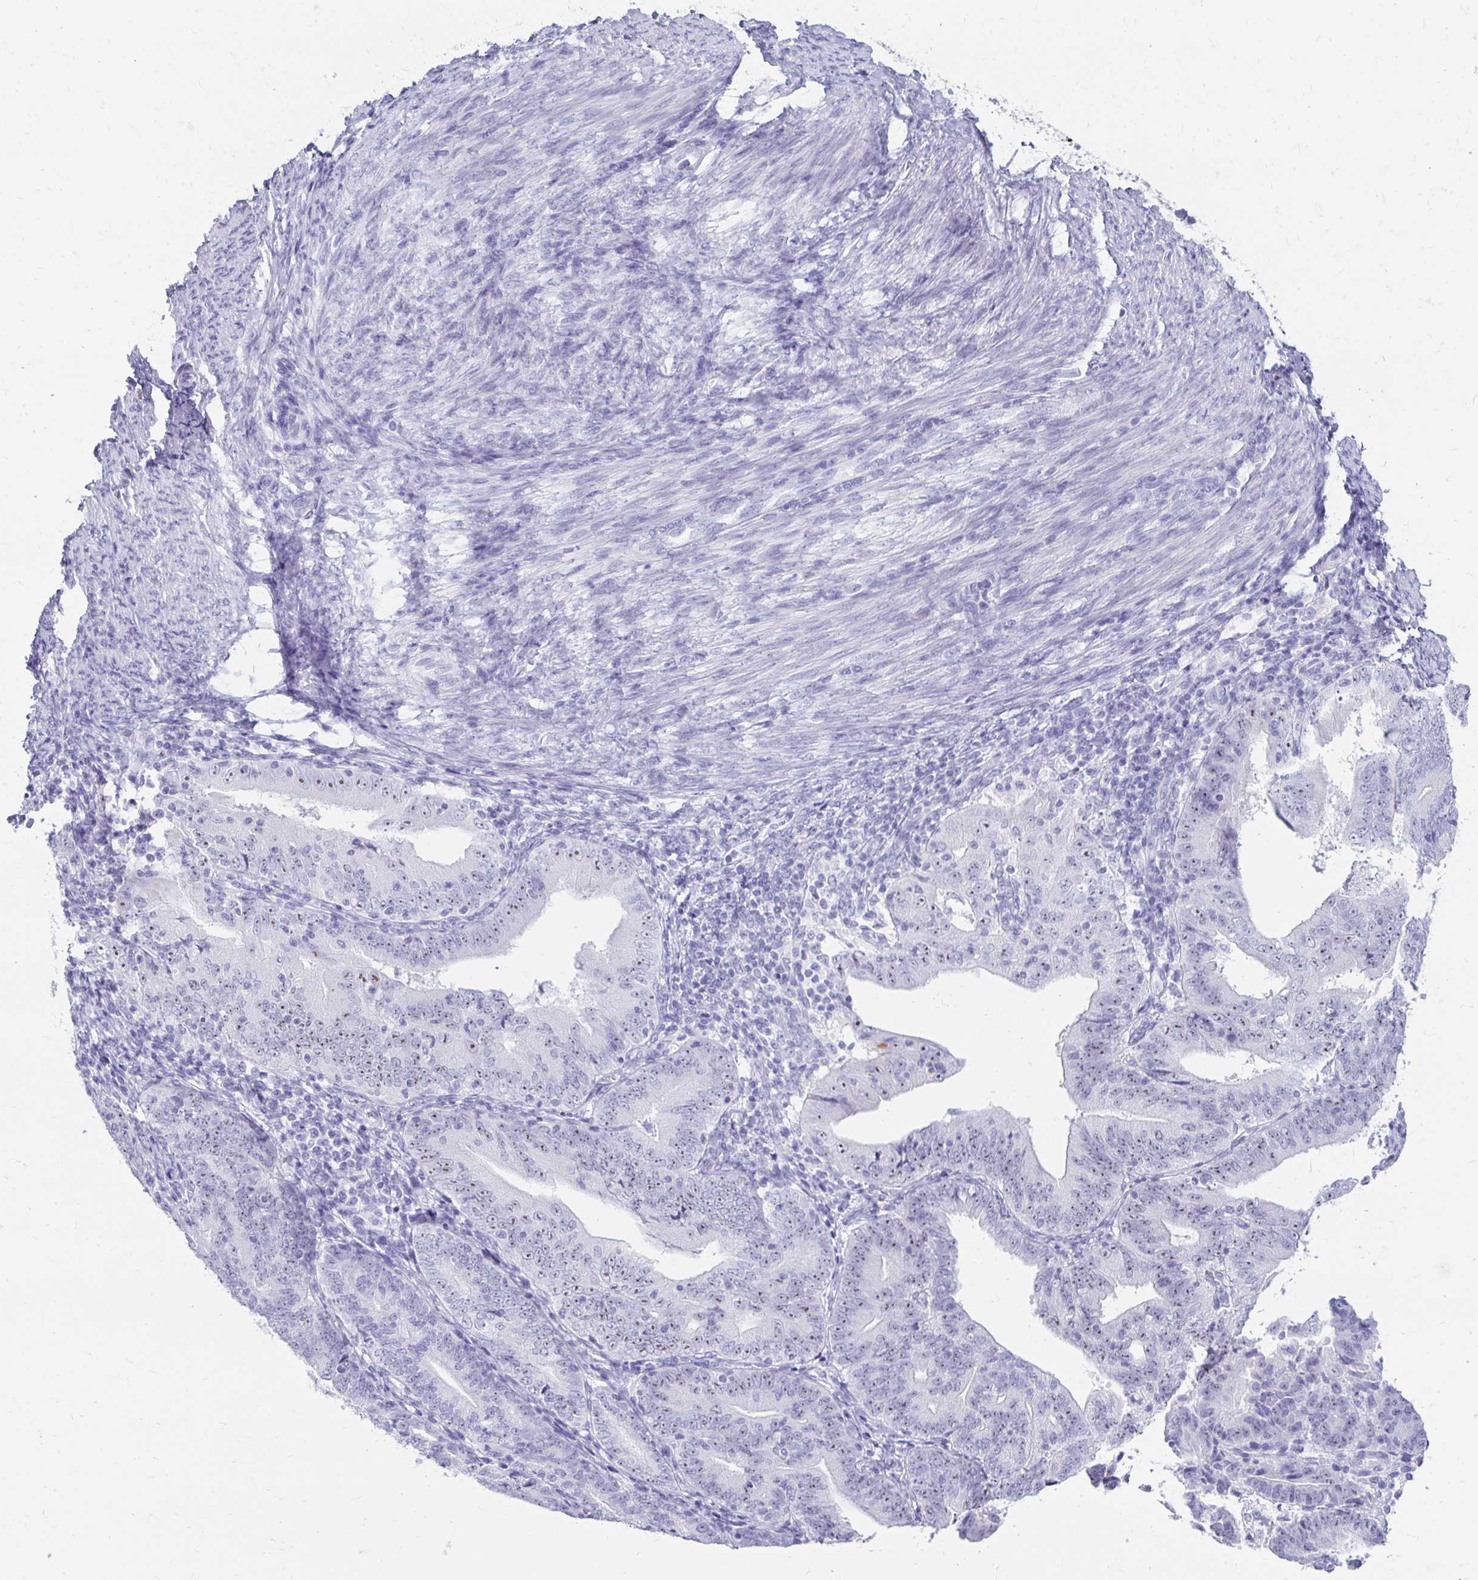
{"staining": {"intensity": "moderate", "quantity": "<25%", "location": "nuclear"}, "tissue": "endometrial cancer", "cell_type": "Tumor cells", "image_type": "cancer", "snomed": [{"axis": "morphology", "description": "Adenocarcinoma, NOS"}, {"axis": "topography", "description": "Endometrium"}], "caption": "Immunohistochemistry (IHC) histopathology image of endometrial cancer (adenocarcinoma) stained for a protein (brown), which displays low levels of moderate nuclear staining in approximately <25% of tumor cells.", "gene": "CST6", "patient": {"sex": "female", "age": 70}}